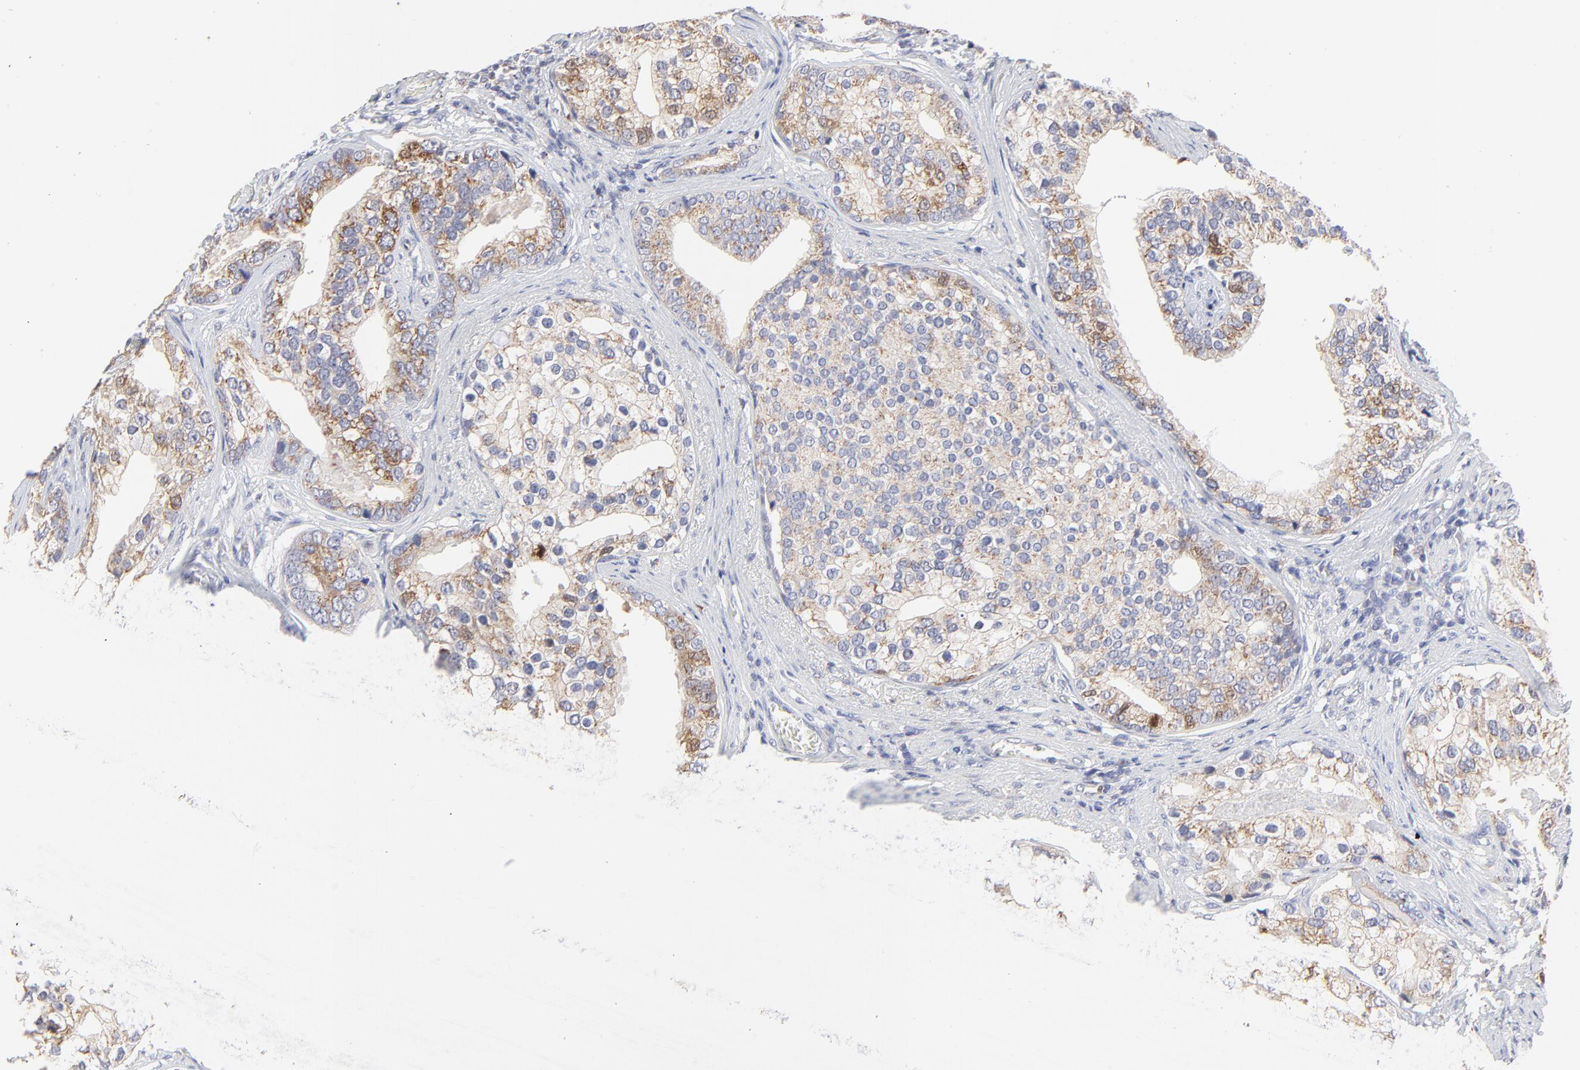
{"staining": {"intensity": "weak", "quantity": "25%-75%", "location": "cytoplasmic/membranous"}, "tissue": "prostate cancer", "cell_type": "Tumor cells", "image_type": "cancer", "snomed": [{"axis": "morphology", "description": "Adenocarcinoma, Low grade"}, {"axis": "topography", "description": "Prostate"}], "caption": "Protein expression analysis of human prostate cancer (adenocarcinoma (low-grade)) reveals weak cytoplasmic/membranous staining in approximately 25%-75% of tumor cells. (Brightfield microscopy of DAB IHC at high magnification).", "gene": "NCAPH", "patient": {"sex": "male", "age": 71}}